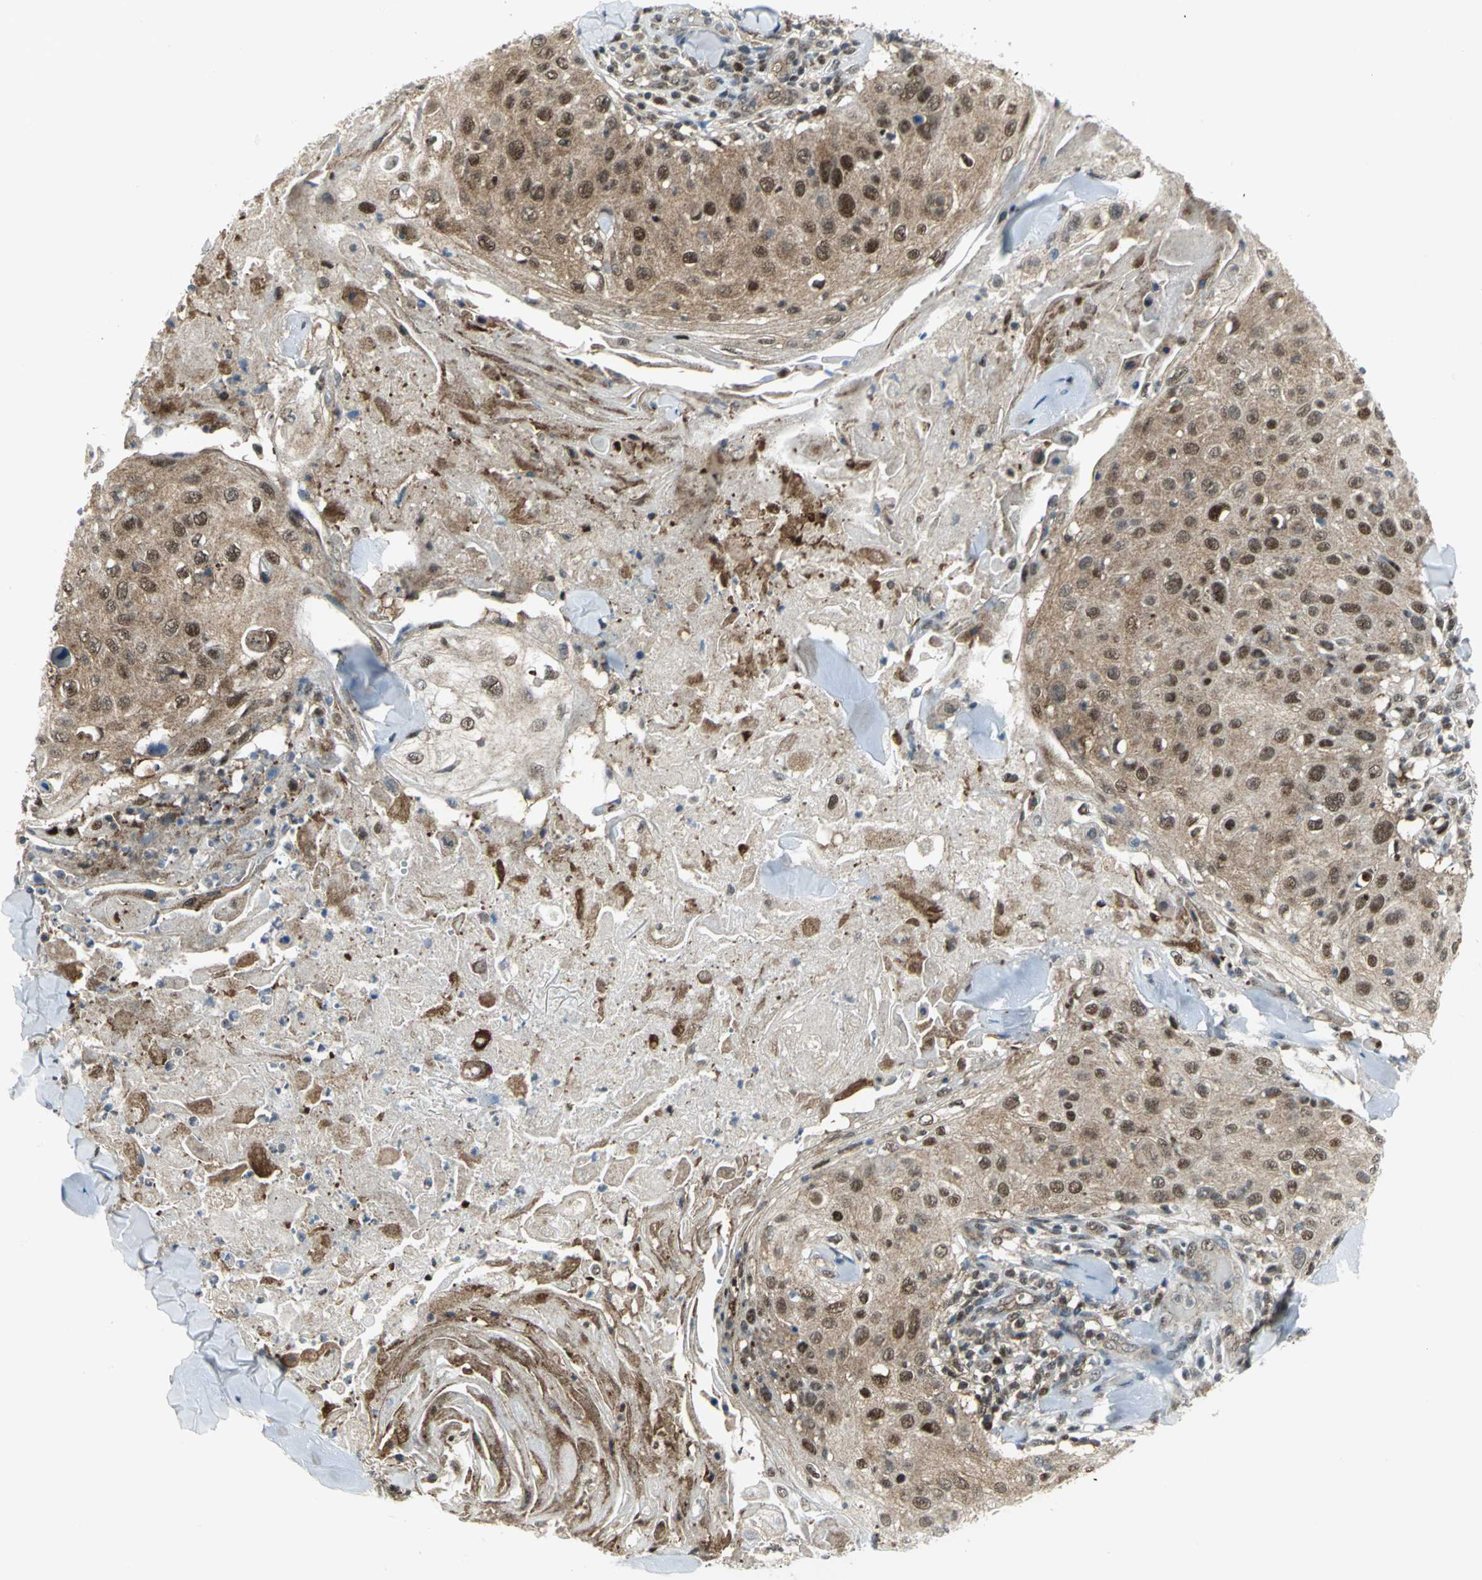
{"staining": {"intensity": "moderate", "quantity": "25%-75%", "location": "cytoplasmic/membranous,nuclear"}, "tissue": "skin cancer", "cell_type": "Tumor cells", "image_type": "cancer", "snomed": [{"axis": "morphology", "description": "Squamous cell carcinoma, NOS"}, {"axis": "topography", "description": "Skin"}], "caption": "High-magnification brightfield microscopy of skin cancer stained with DAB (brown) and counterstained with hematoxylin (blue). tumor cells exhibit moderate cytoplasmic/membranous and nuclear positivity is identified in approximately25%-75% of cells. The protein of interest is shown in brown color, while the nuclei are stained blue.", "gene": "PSMA4", "patient": {"sex": "male", "age": 86}}